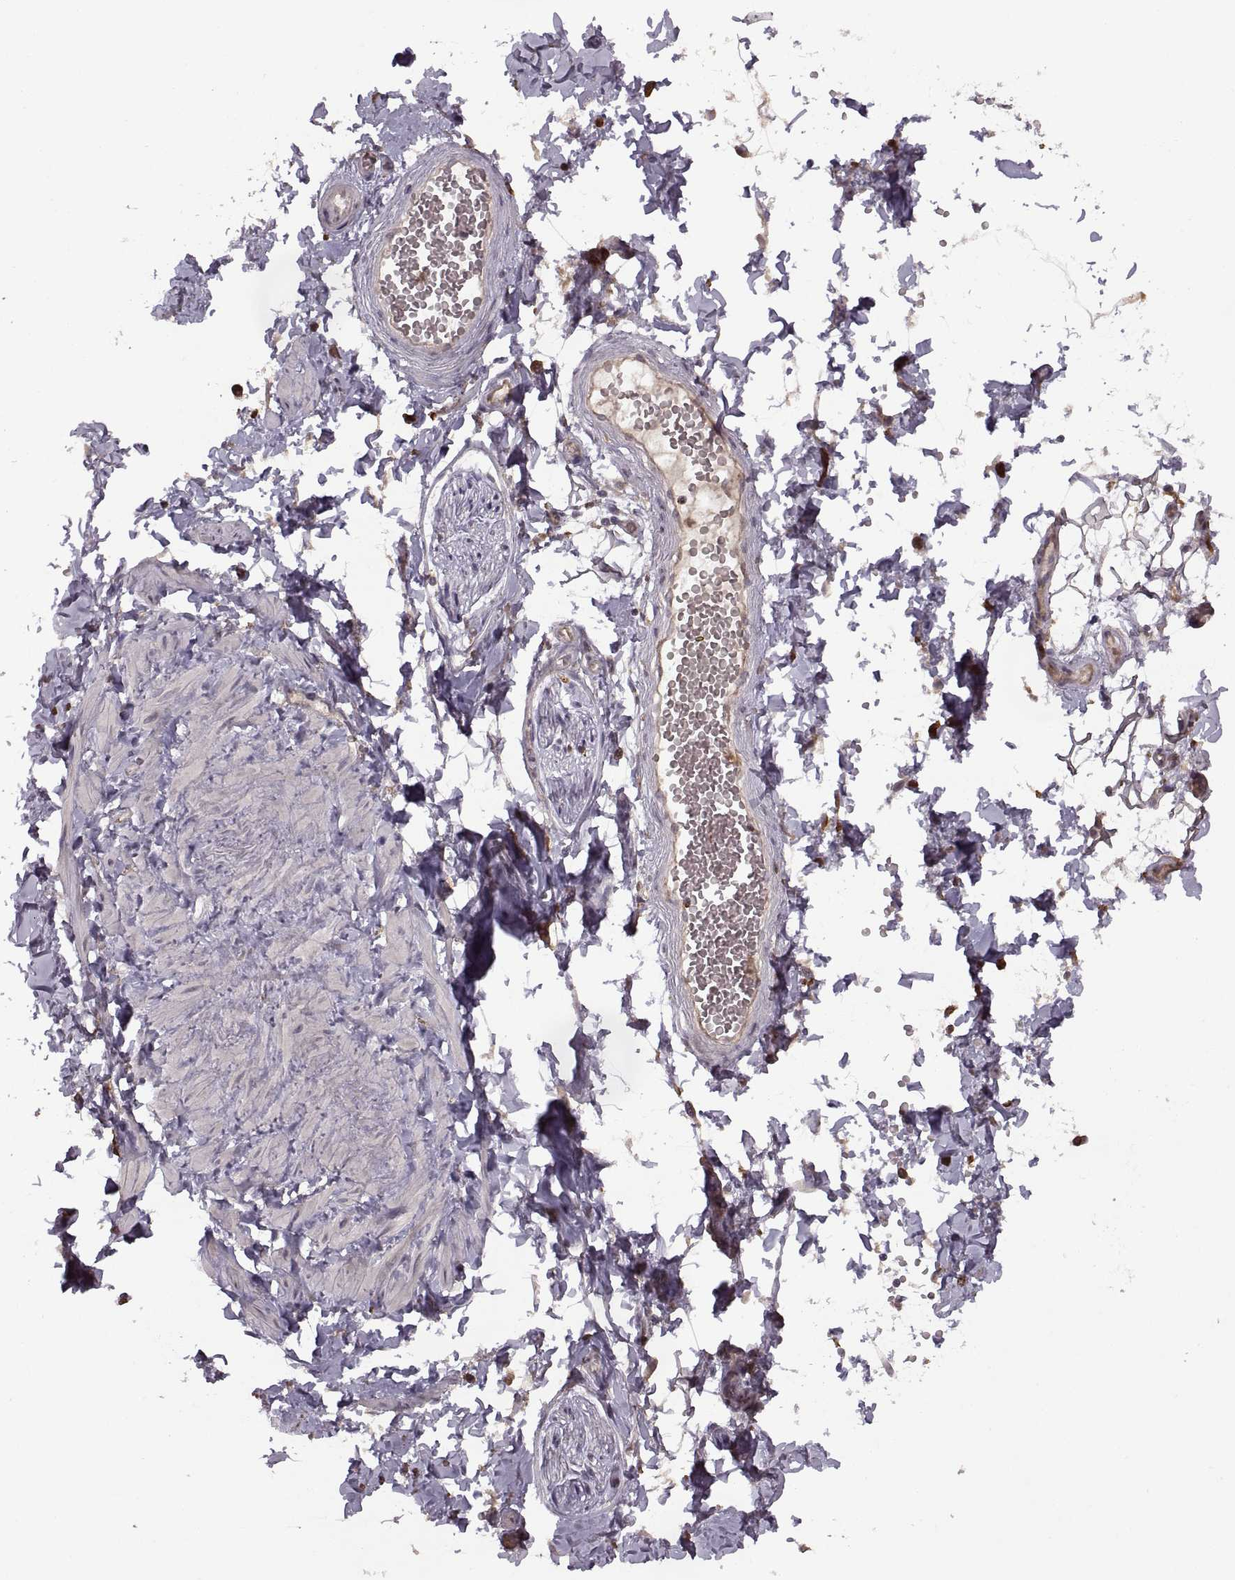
{"staining": {"intensity": "negative", "quantity": "none", "location": "none"}, "tissue": "adipose tissue", "cell_type": "Adipocytes", "image_type": "normal", "snomed": [{"axis": "morphology", "description": "Normal tissue, NOS"}, {"axis": "topography", "description": "Smooth muscle"}, {"axis": "topography", "description": "Peripheral nerve tissue"}], "caption": "Histopathology image shows no significant protein expression in adipocytes of benign adipose tissue.", "gene": "PIERCE1", "patient": {"sex": "male", "age": 22}}